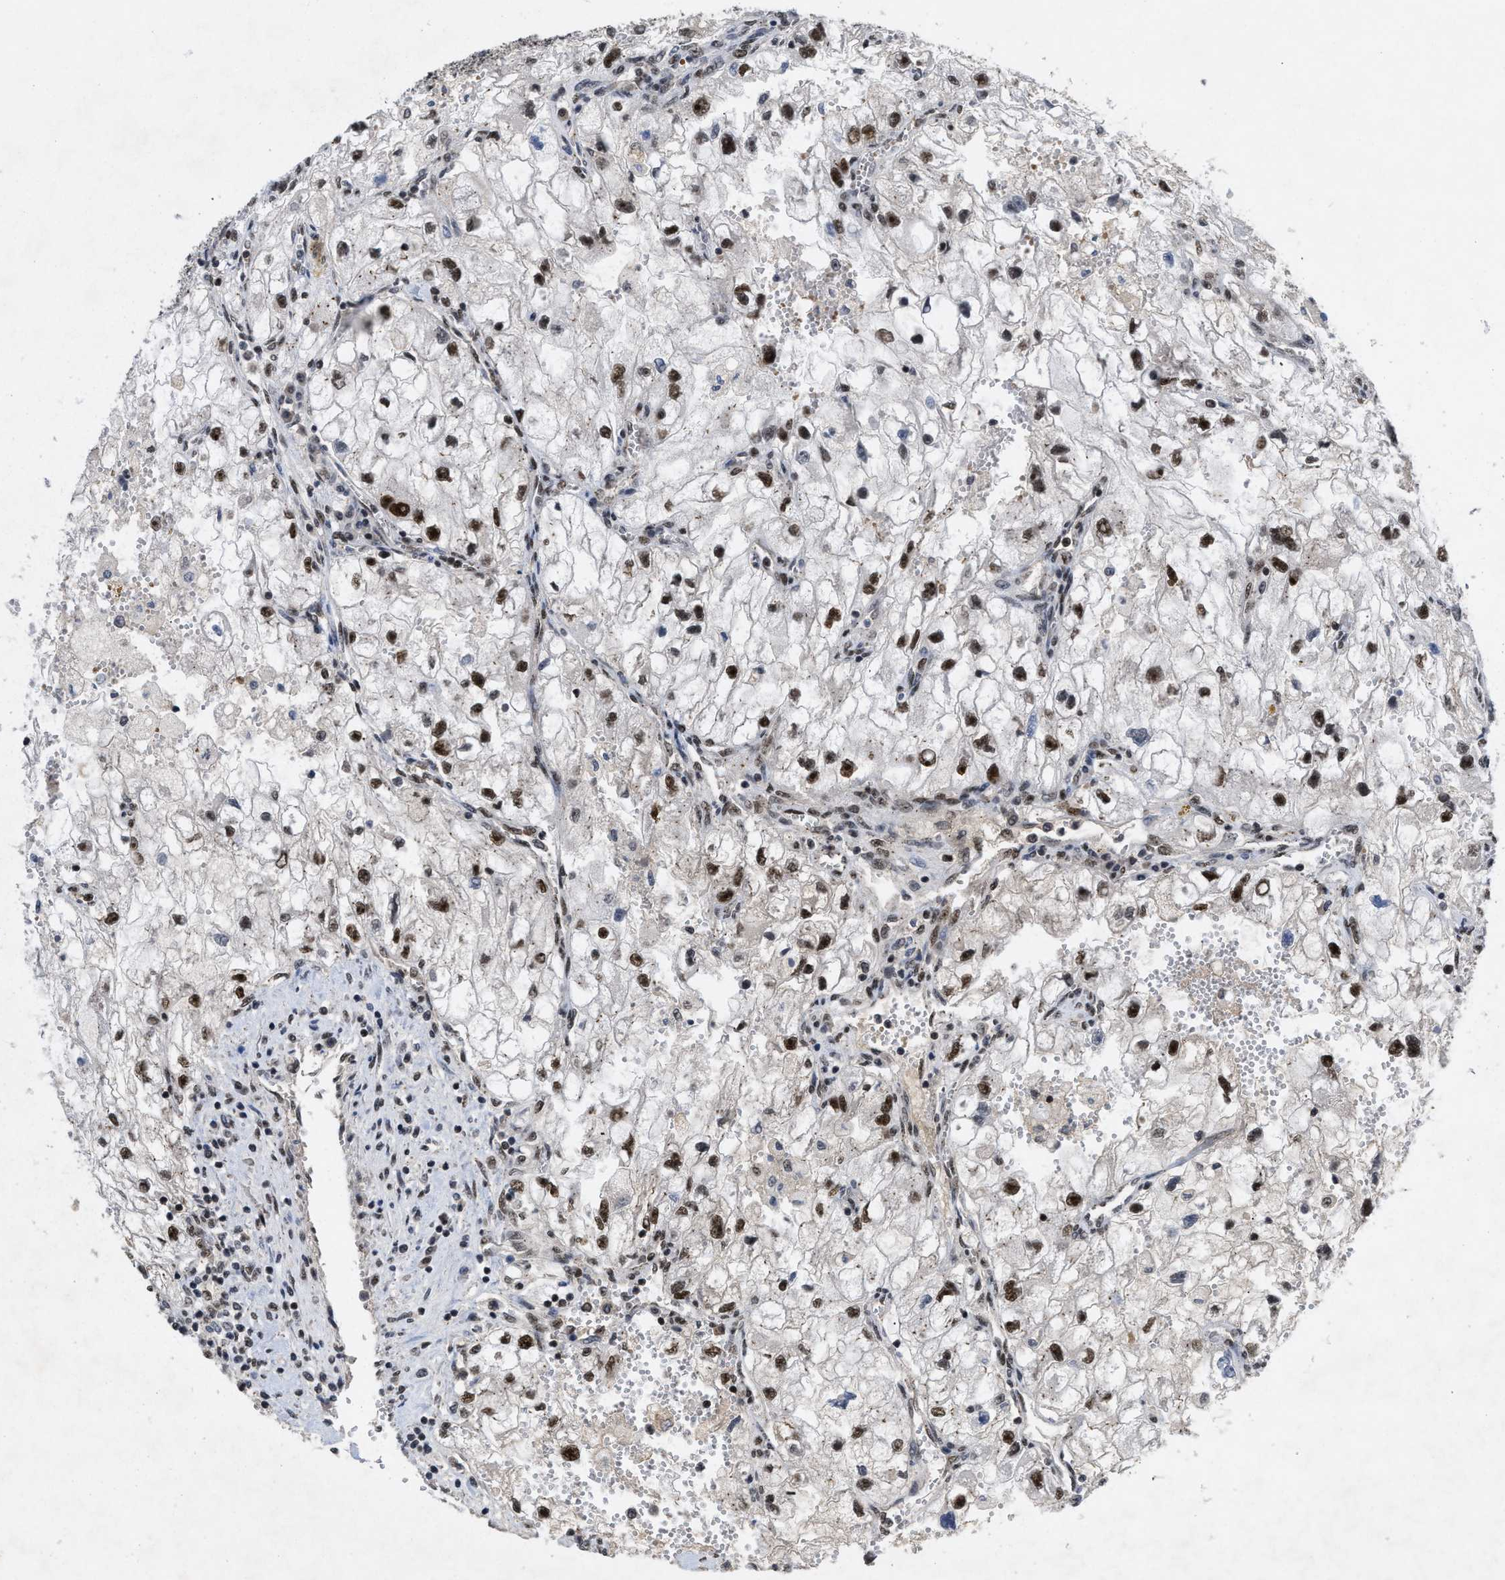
{"staining": {"intensity": "moderate", "quantity": ">75%", "location": "nuclear"}, "tissue": "renal cancer", "cell_type": "Tumor cells", "image_type": "cancer", "snomed": [{"axis": "morphology", "description": "Adenocarcinoma, NOS"}, {"axis": "topography", "description": "Kidney"}], "caption": "Human renal cancer stained with a protein marker shows moderate staining in tumor cells.", "gene": "ZNF346", "patient": {"sex": "female", "age": 70}}